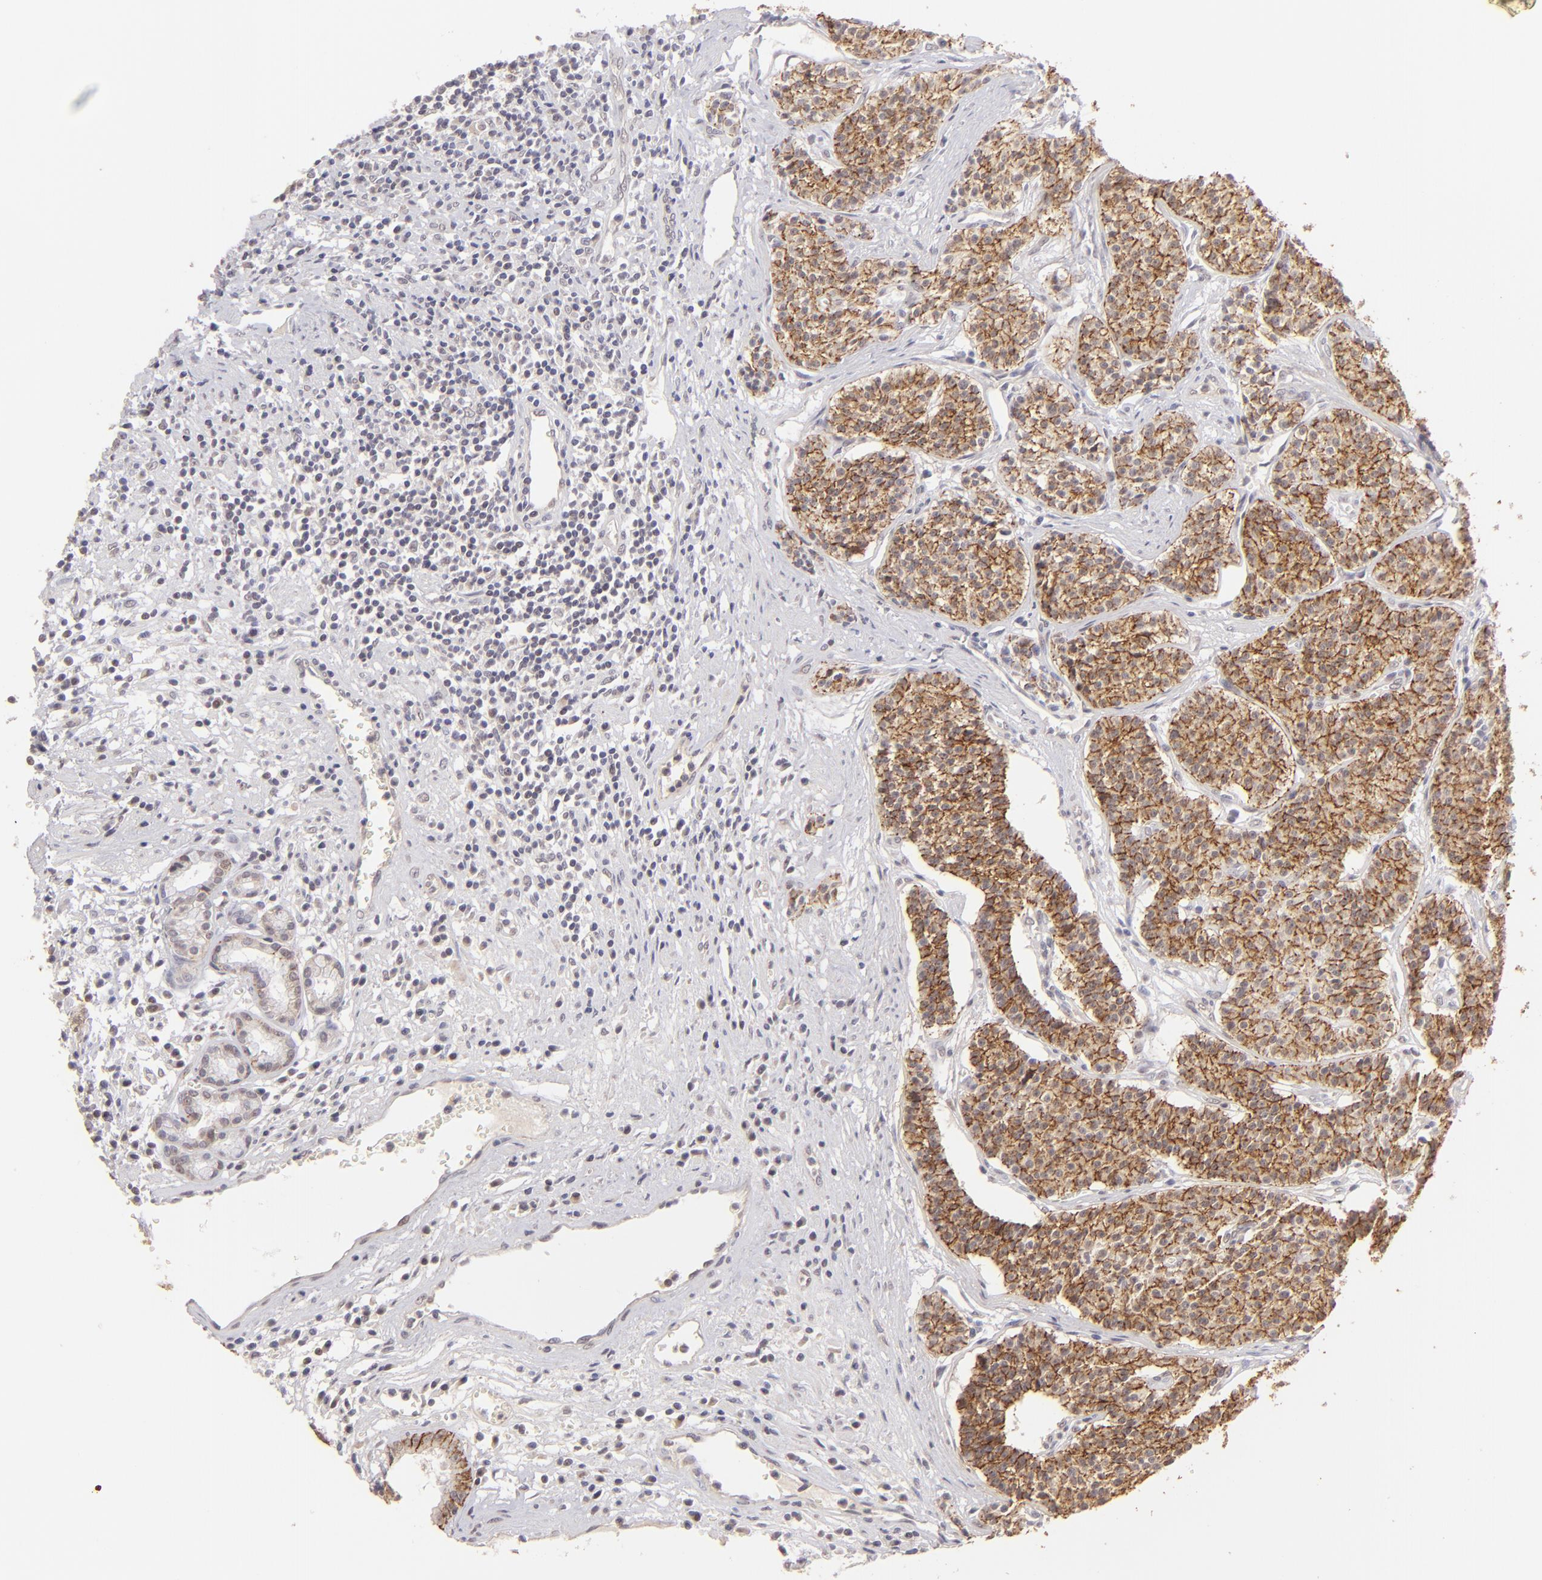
{"staining": {"intensity": "moderate", "quantity": ">75%", "location": "cytoplasmic/membranous"}, "tissue": "carcinoid", "cell_type": "Tumor cells", "image_type": "cancer", "snomed": [{"axis": "morphology", "description": "Carcinoid, malignant, NOS"}, {"axis": "topography", "description": "Stomach"}], "caption": "Protein analysis of carcinoid tissue reveals moderate cytoplasmic/membranous expression in about >75% of tumor cells.", "gene": "CLDN1", "patient": {"sex": "female", "age": 76}}